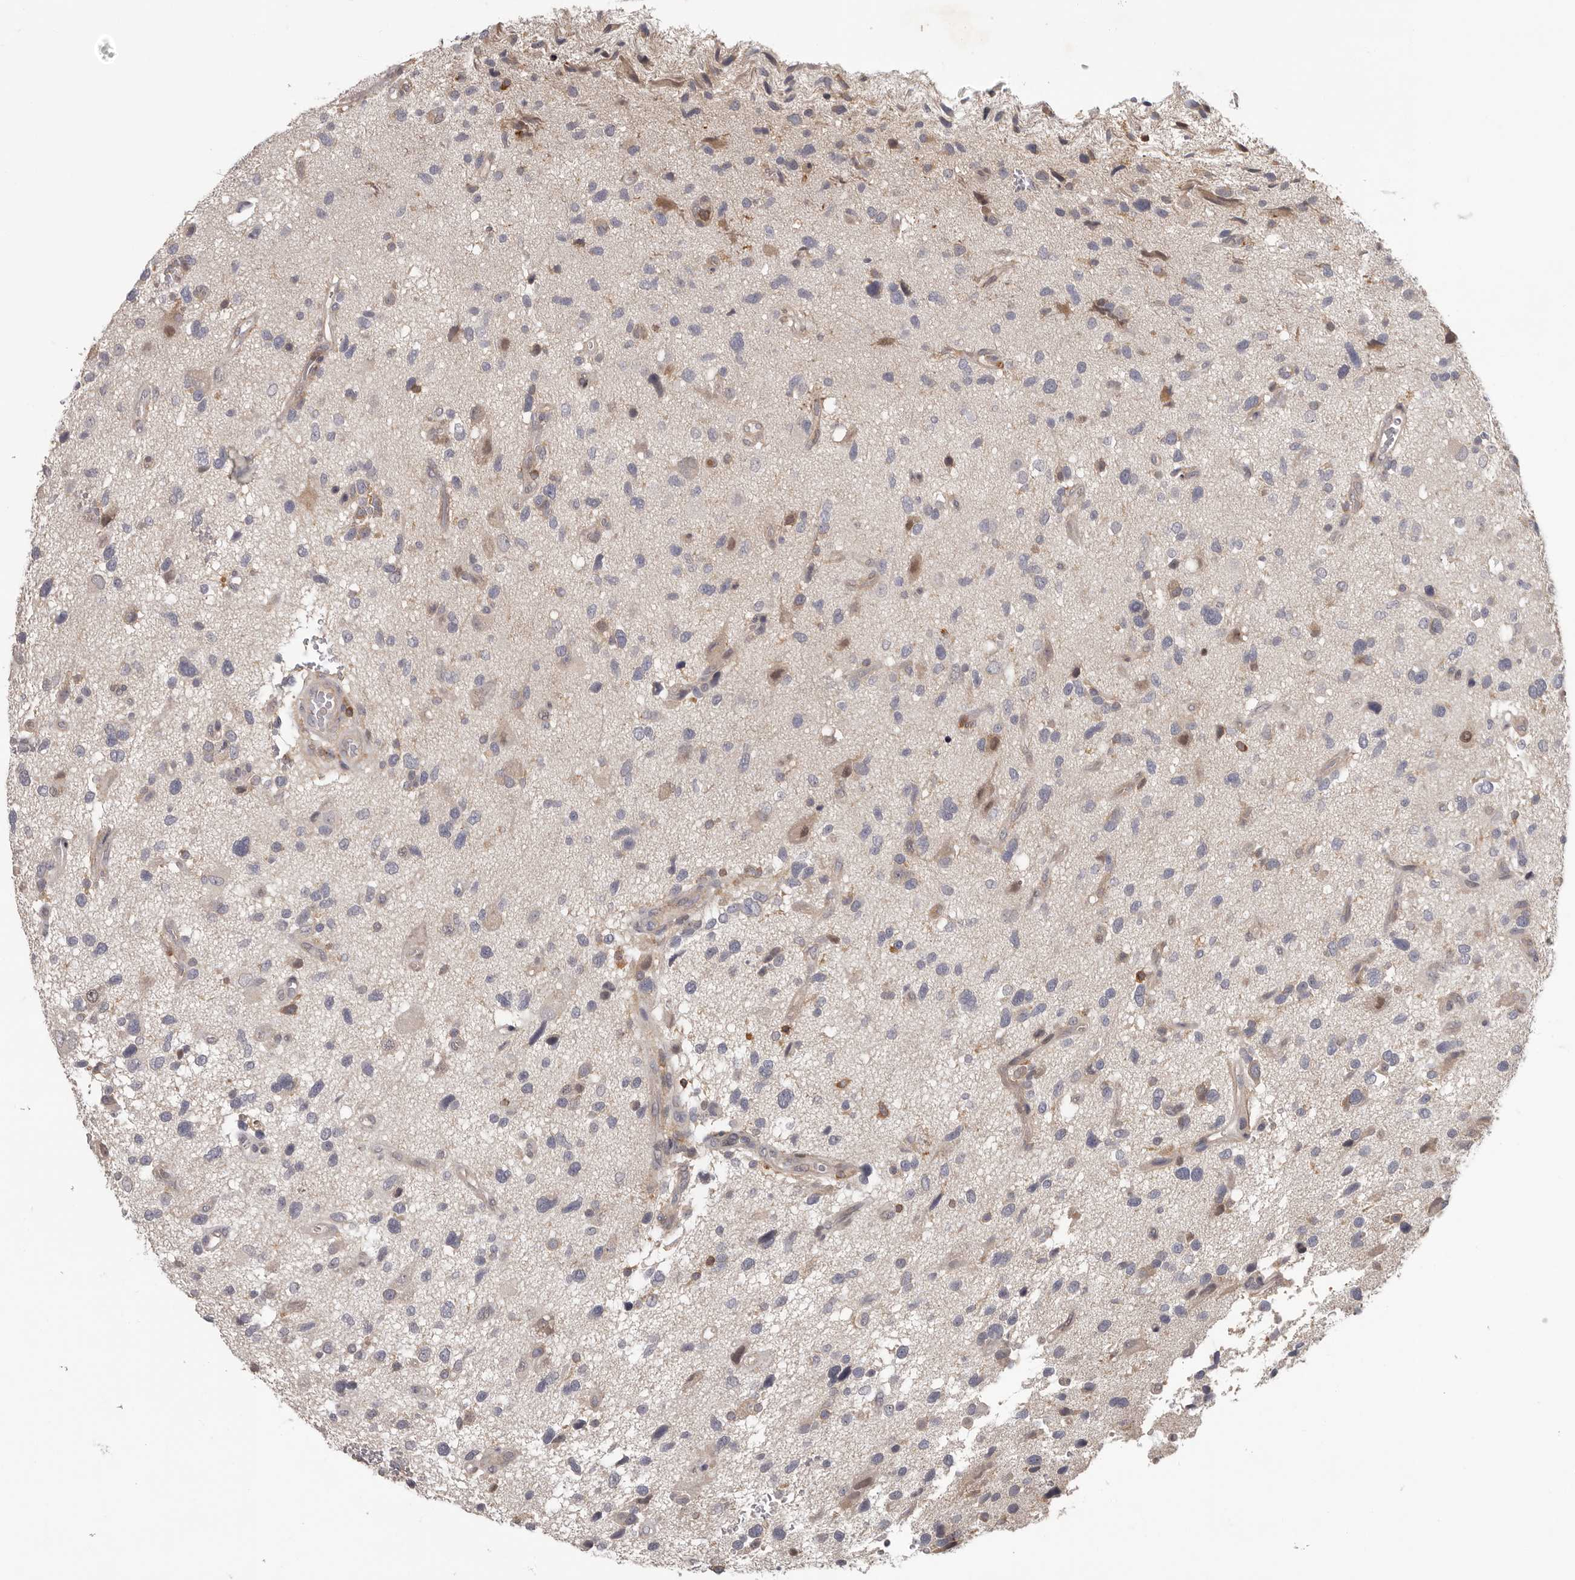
{"staining": {"intensity": "negative", "quantity": "none", "location": "none"}, "tissue": "glioma", "cell_type": "Tumor cells", "image_type": "cancer", "snomed": [{"axis": "morphology", "description": "Glioma, malignant, High grade"}, {"axis": "topography", "description": "Brain"}], "caption": "A high-resolution image shows immunohistochemistry staining of glioma, which displays no significant positivity in tumor cells. (DAB (3,3'-diaminobenzidine) immunohistochemistry (IHC) visualized using brightfield microscopy, high magnification).", "gene": "ANKRD44", "patient": {"sex": "male", "age": 33}}